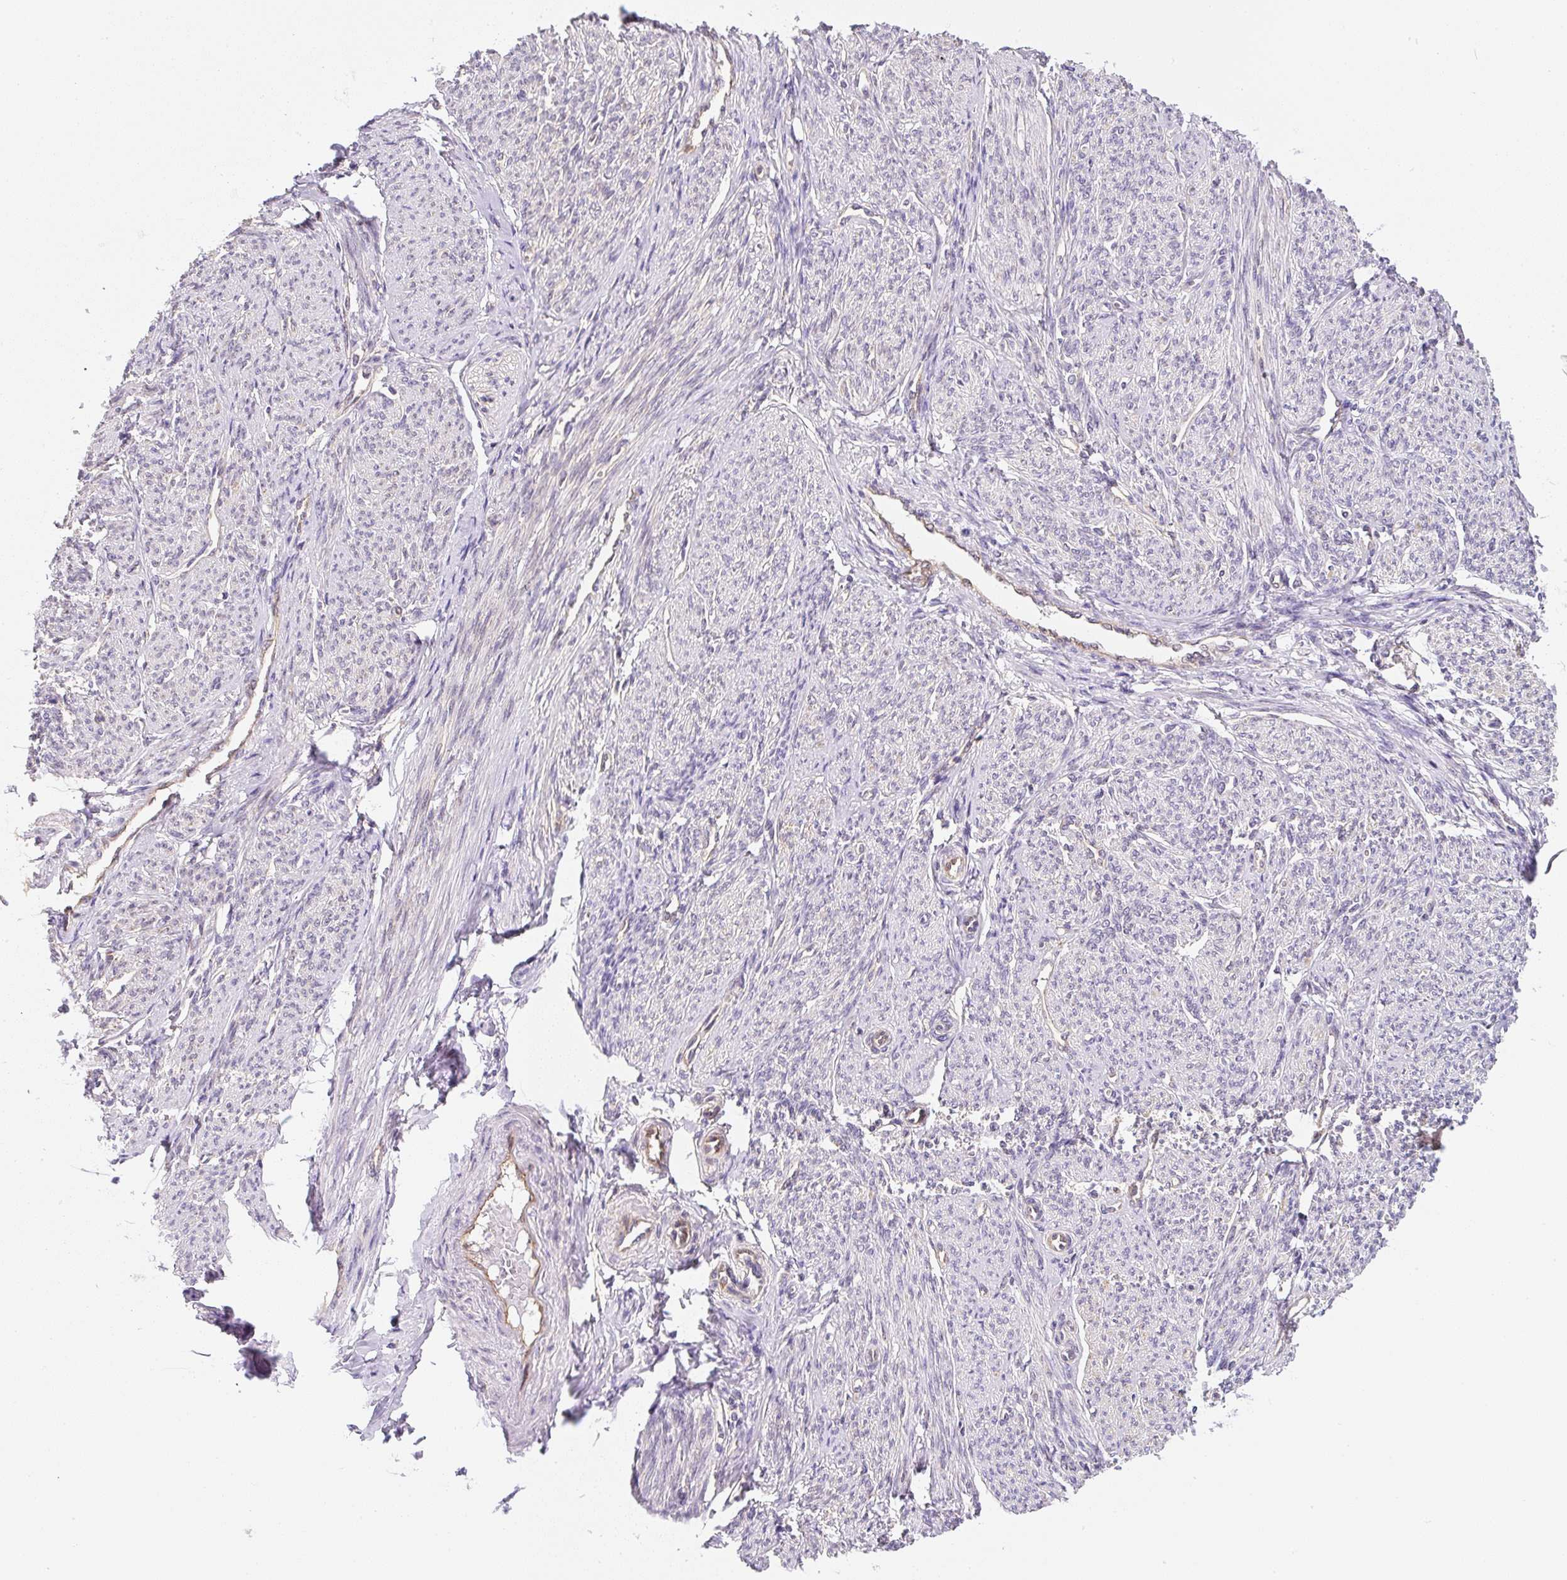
{"staining": {"intensity": "weak", "quantity": "<25%", "location": "nuclear"}, "tissue": "smooth muscle", "cell_type": "Smooth muscle cells", "image_type": "normal", "snomed": [{"axis": "morphology", "description": "Normal tissue, NOS"}, {"axis": "topography", "description": "Smooth muscle"}], "caption": "An immunohistochemistry (IHC) histopathology image of normal smooth muscle is shown. There is no staining in smooth muscle cells of smooth muscle. (Stains: DAB (3,3'-diaminobenzidine) IHC with hematoxylin counter stain, Microscopy: brightfield microscopy at high magnification).", "gene": "PLA2G4A", "patient": {"sex": "female", "age": 65}}